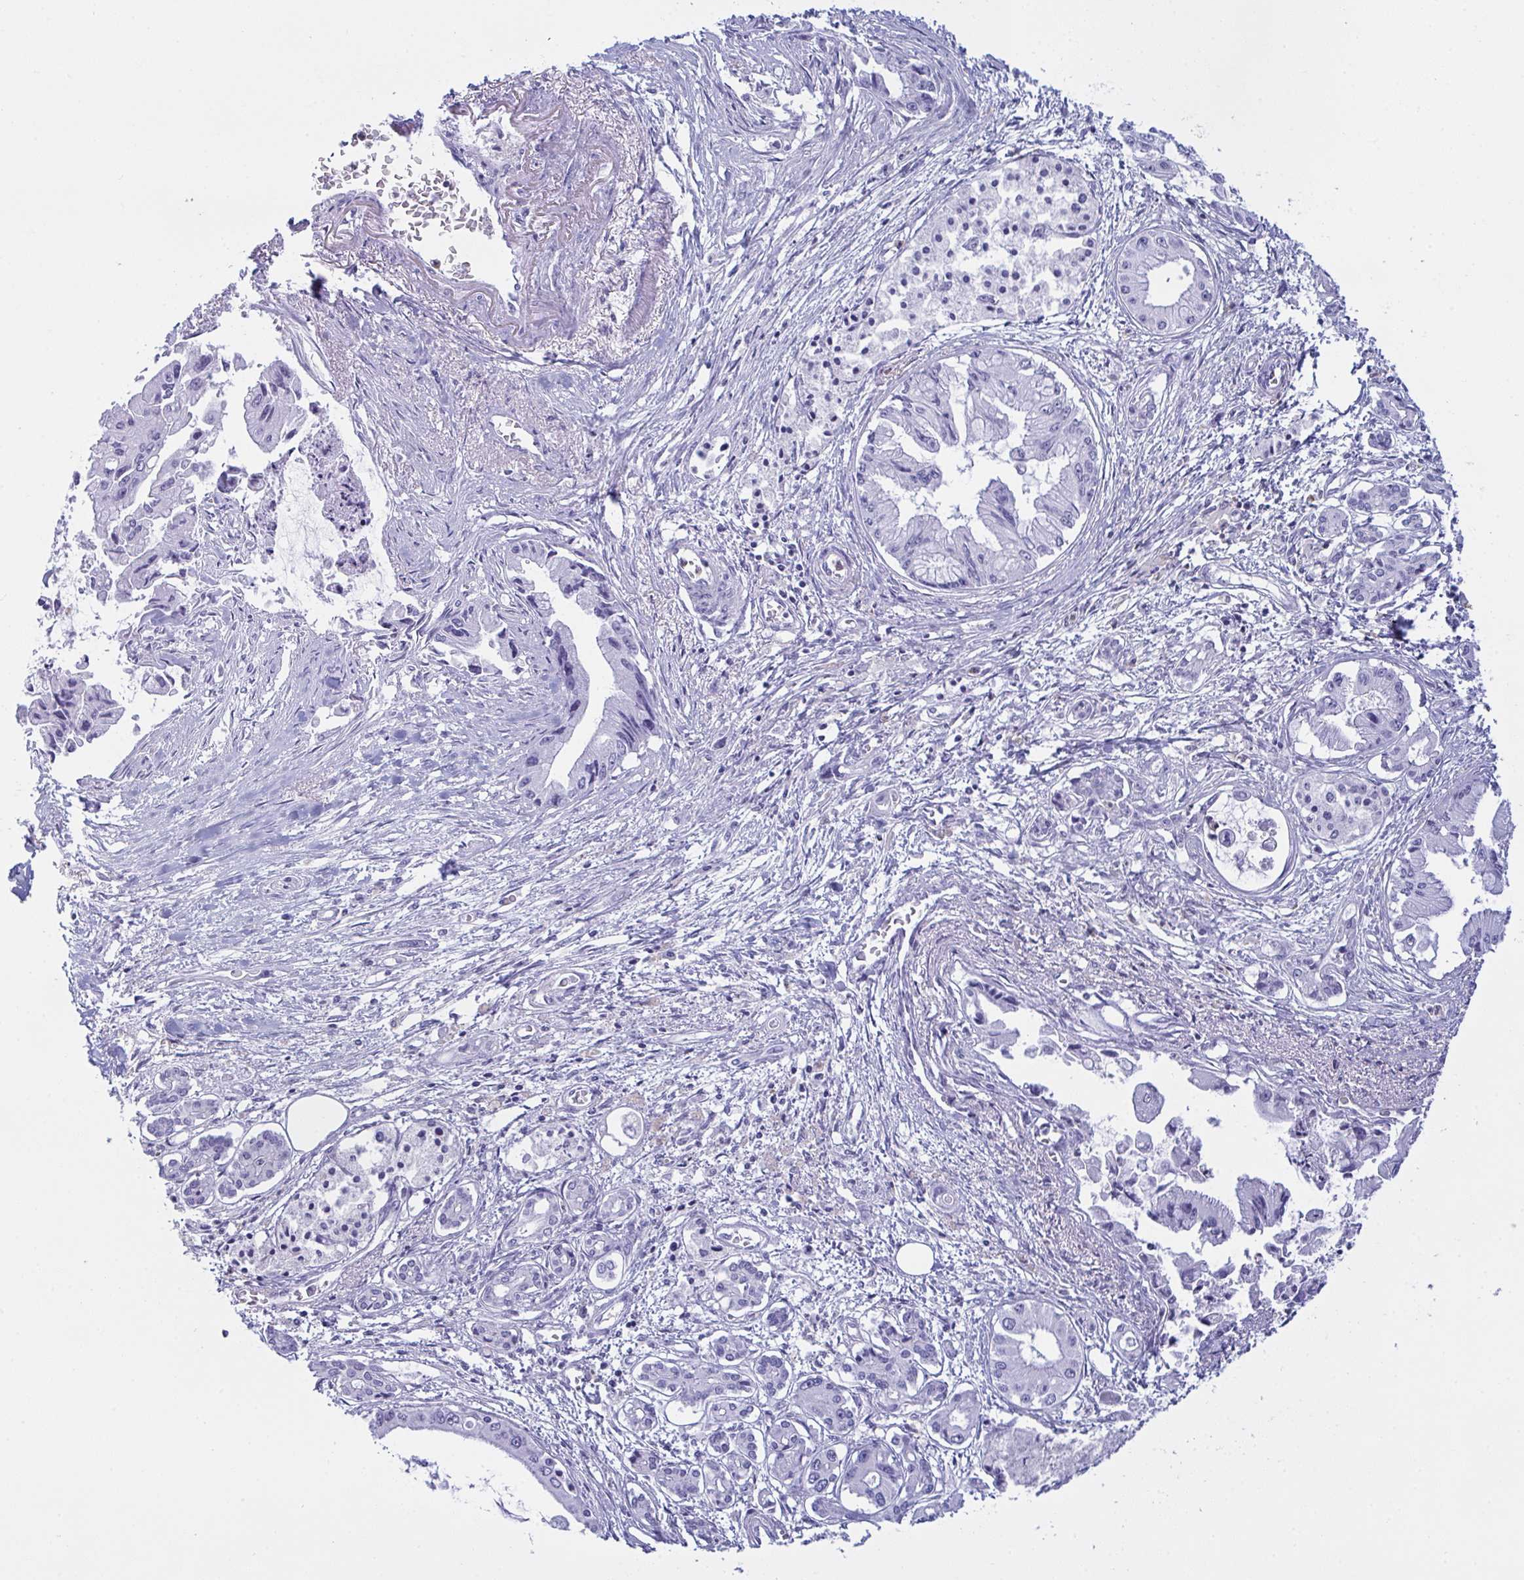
{"staining": {"intensity": "negative", "quantity": "none", "location": "none"}, "tissue": "pancreatic cancer", "cell_type": "Tumor cells", "image_type": "cancer", "snomed": [{"axis": "morphology", "description": "Adenocarcinoma, NOS"}, {"axis": "topography", "description": "Pancreas"}], "caption": "Protein analysis of pancreatic cancer (adenocarcinoma) shows no significant staining in tumor cells.", "gene": "MYO1F", "patient": {"sex": "male", "age": 84}}